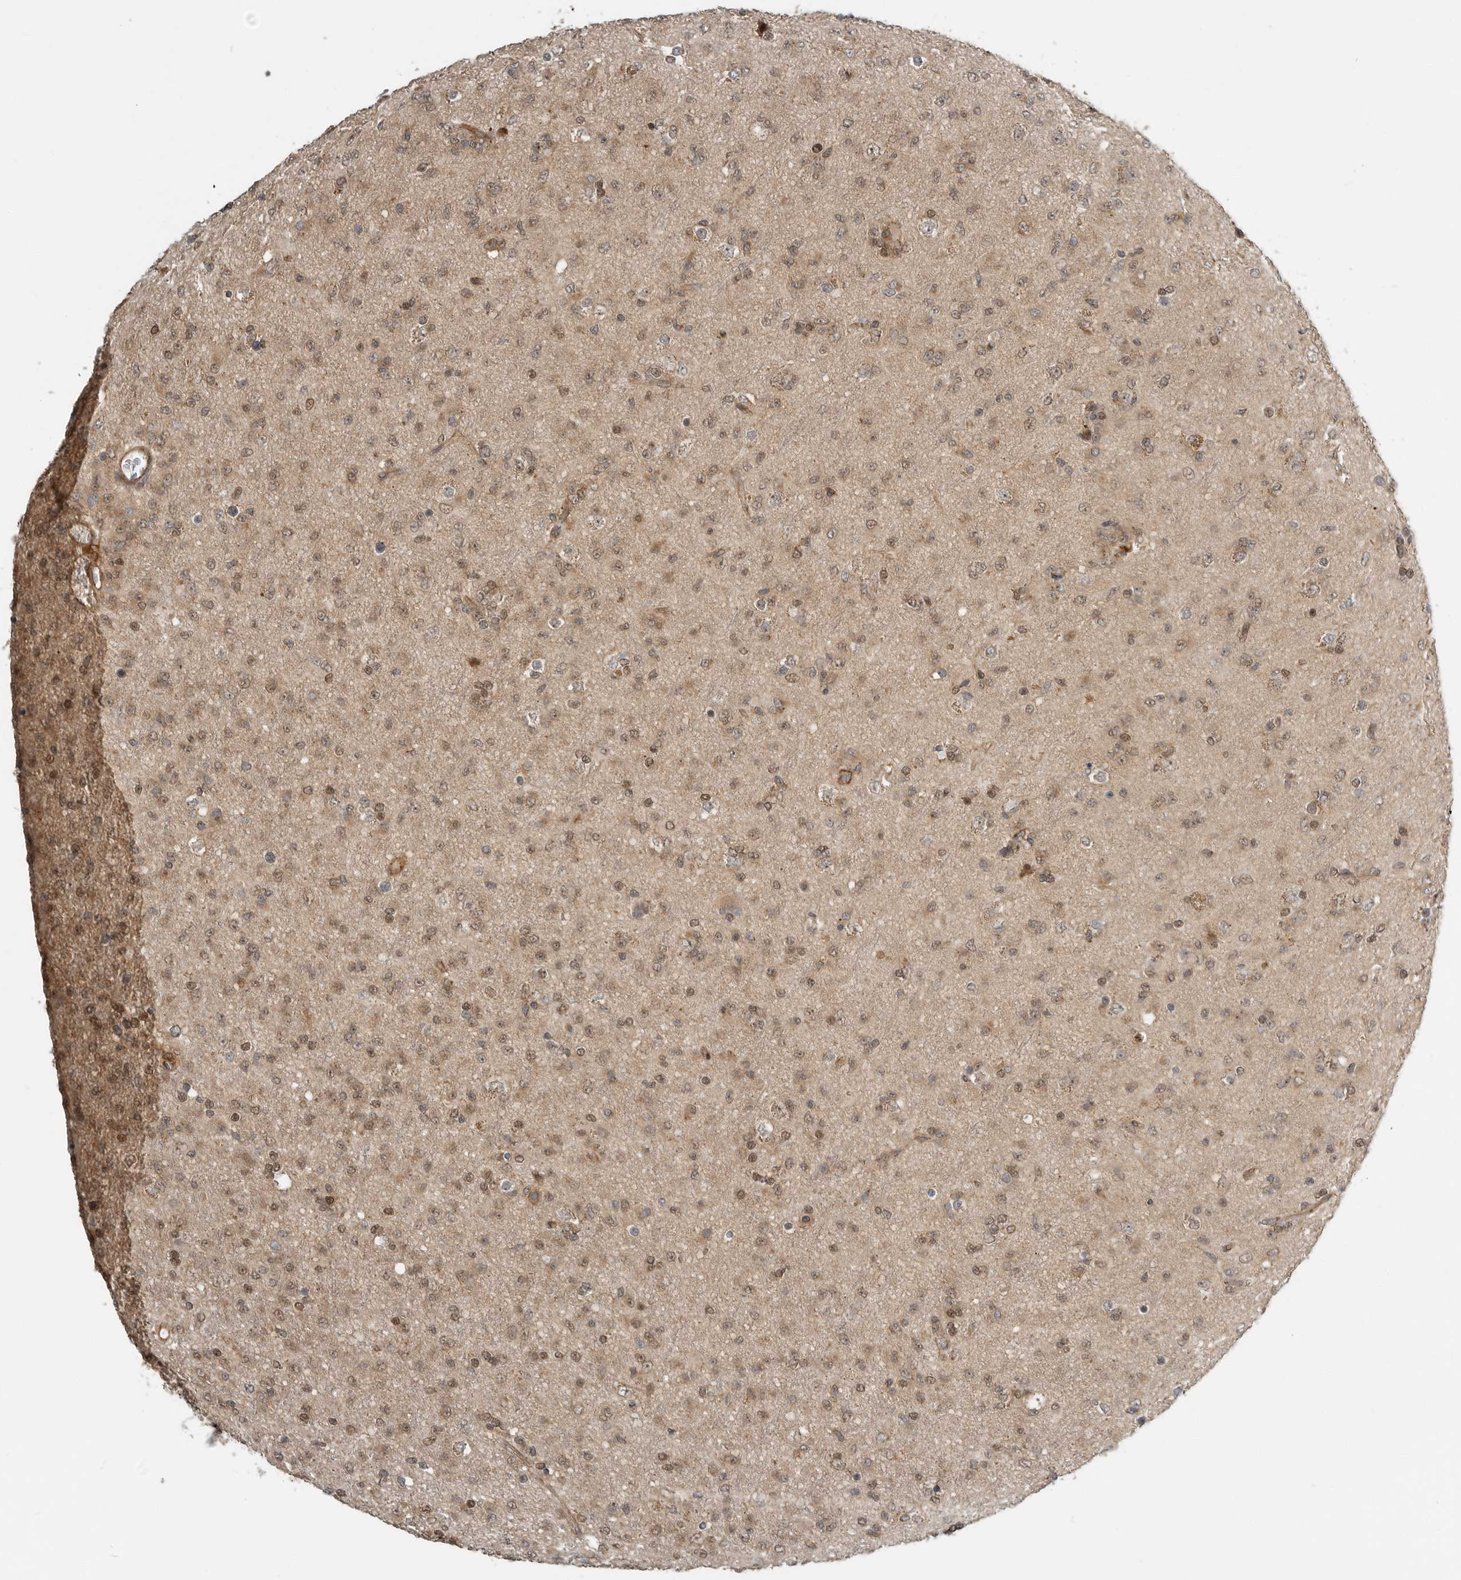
{"staining": {"intensity": "weak", "quantity": ">75%", "location": "cytoplasmic/membranous,nuclear"}, "tissue": "glioma", "cell_type": "Tumor cells", "image_type": "cancer", "snomed": [{"axis": "morphology", "description": "Glioma, malignant, Low grade"}, {"axis": "topography", "description": "Brain"}], "caption": "A brown stain labels weak cytoplasmic/membranous and nuclear positivity of a protein in human glioma tumor cells.", "gene": "STRAP", "patient": {"sex": "male", "age": 65}}